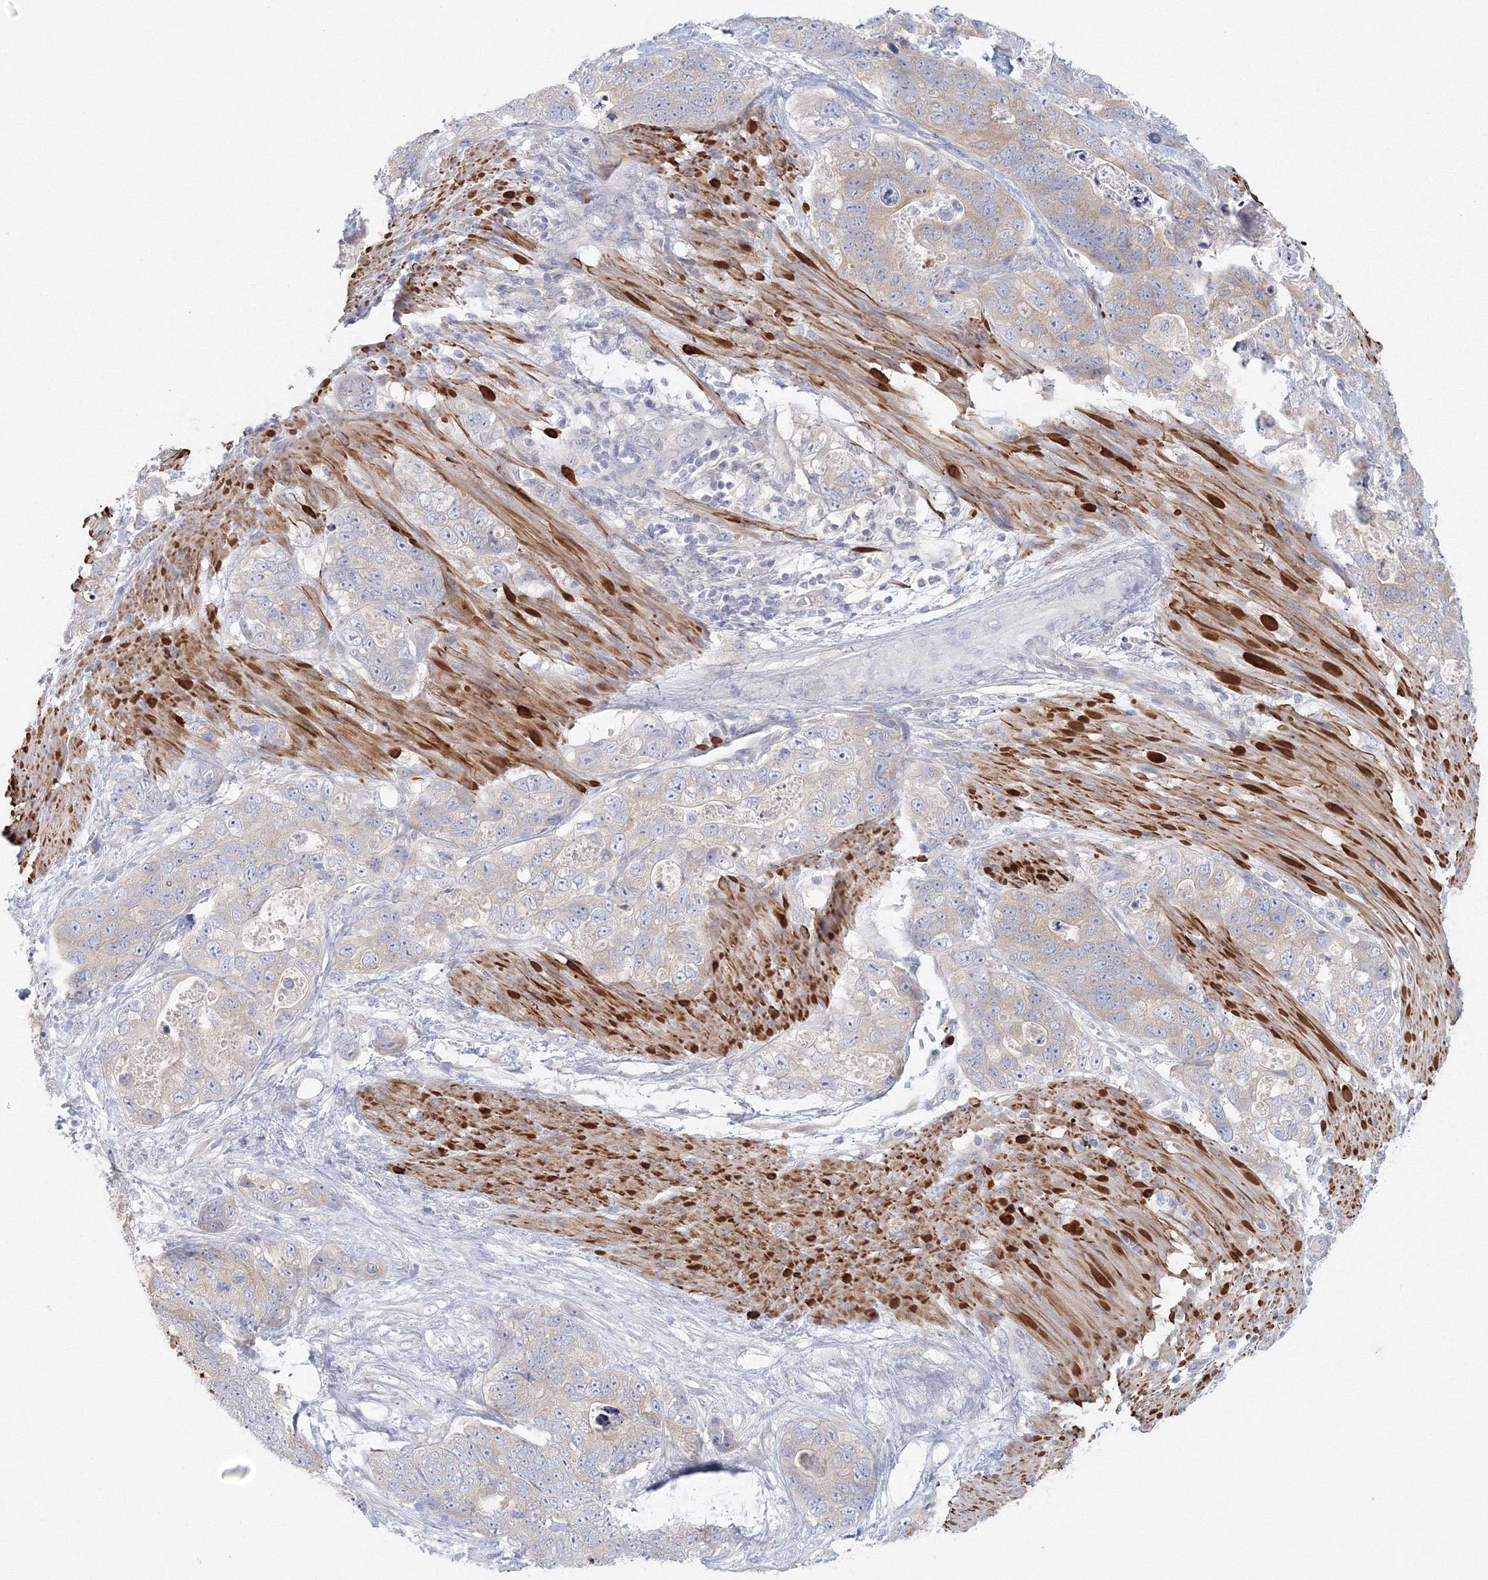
{"staining": {"intensity": "negative", "quantity": "none", "location": "none"}, "tissue": "stomach cancer", "cell_type": "Tumor cells", "image_type": "cancer", "snomed": [{"axis": "morphology", "description": "Normal tissue, NOS"}, {"axis": "morphology", "description": "Adenocarcinoma, NOS"}, {"axis": "topography", "description": "Stomach"}], "caption": "Tumor cells show no significant positivity in stomach adenocarcinoma.", "gene": "TACC2", "patient": {"sex": "female", "age": 89}}